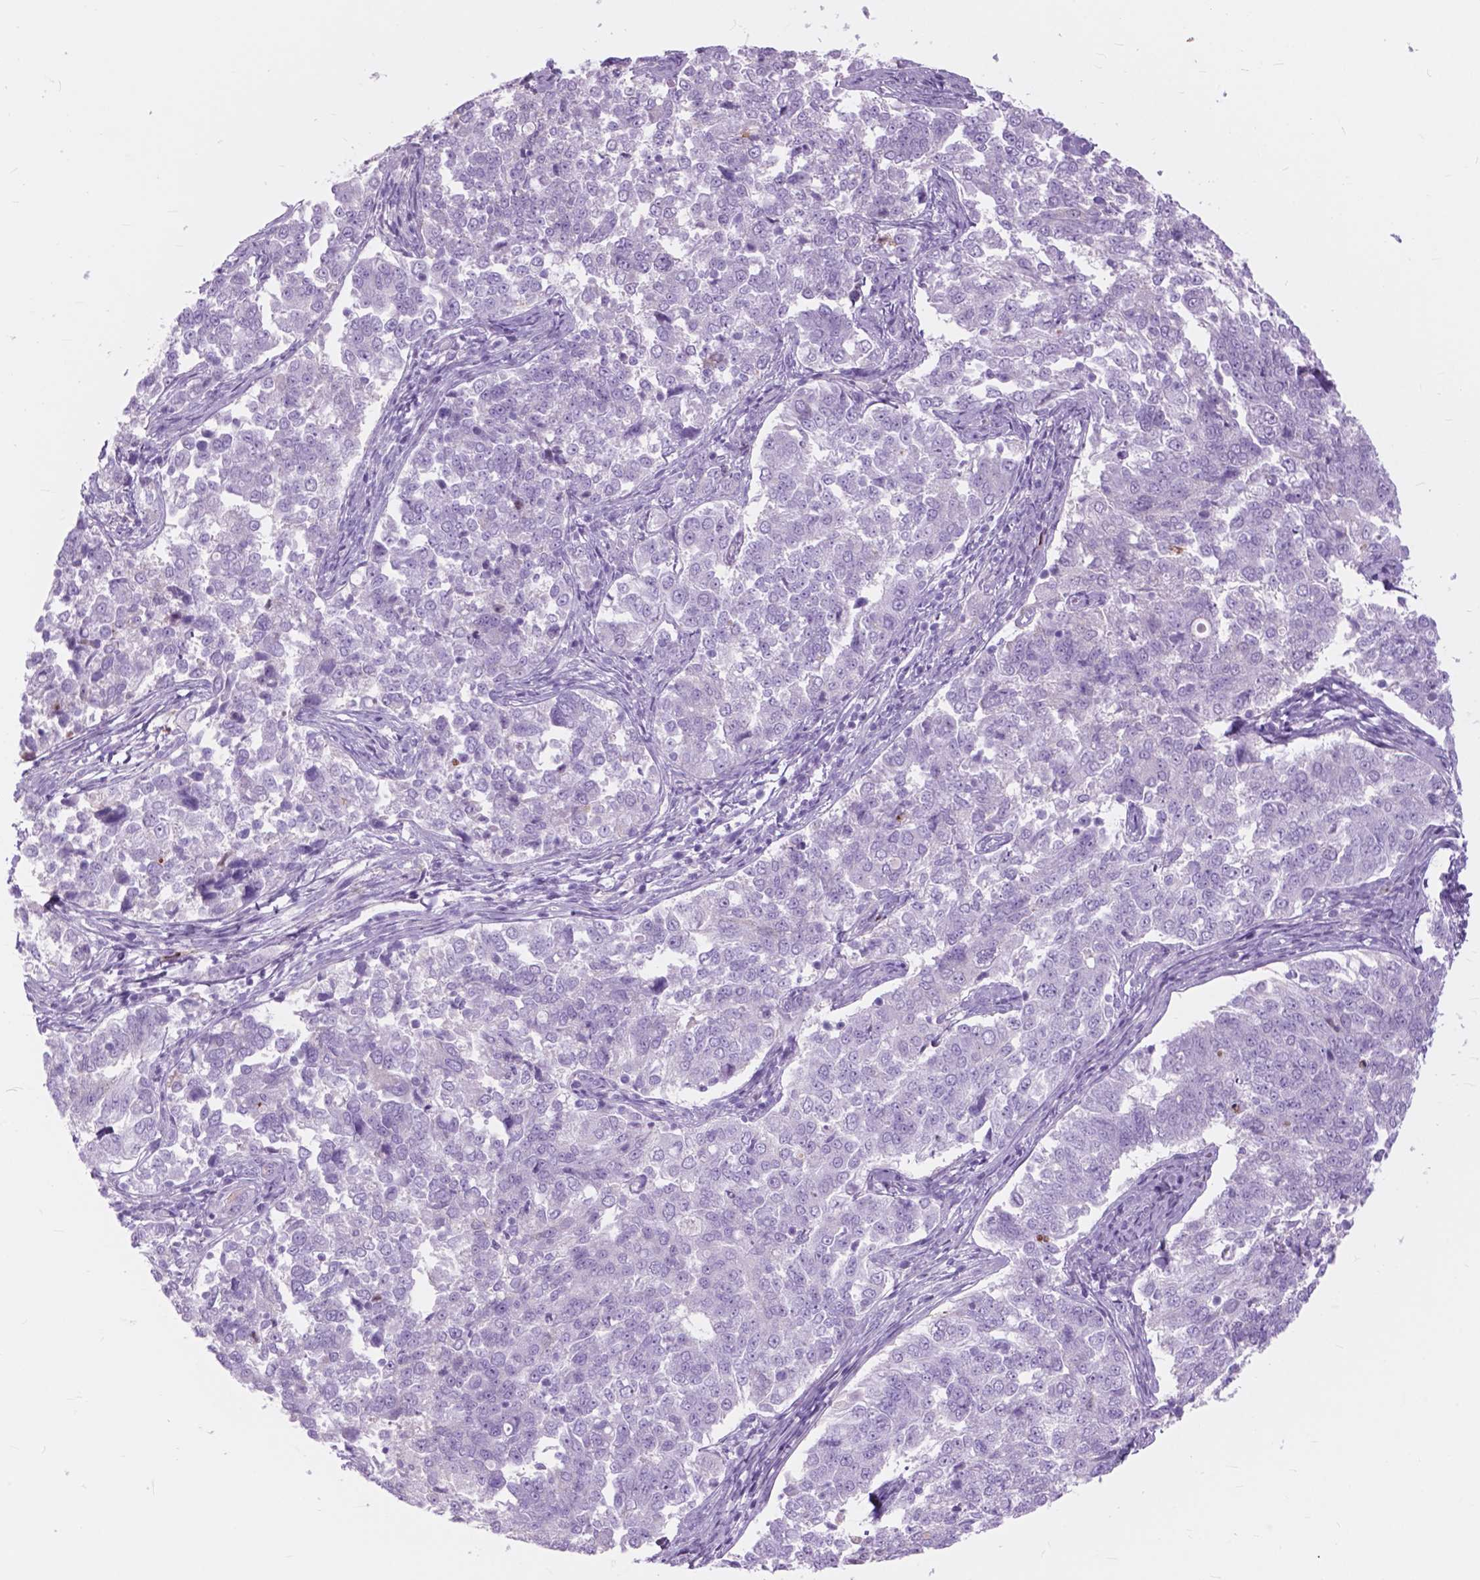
{"staining": {"intensity": "negative", "quantity": "none", "location": "none"}, "tissue": "endometrial cancer", "cell_type": "Tumor cells", "image_type": "cancer", "snomed": [{"axis": "morphology", "description": "Adenocarcinoma, NOS"}, {"axis": "topography", "description": "Endometrium"}], "caption": "Endometrial cancer was stained to show a protein in brown. There is no significant expression in tumor cells.", "gene": "FXYD2", "patient": {"sex": "female", "age": 43}}